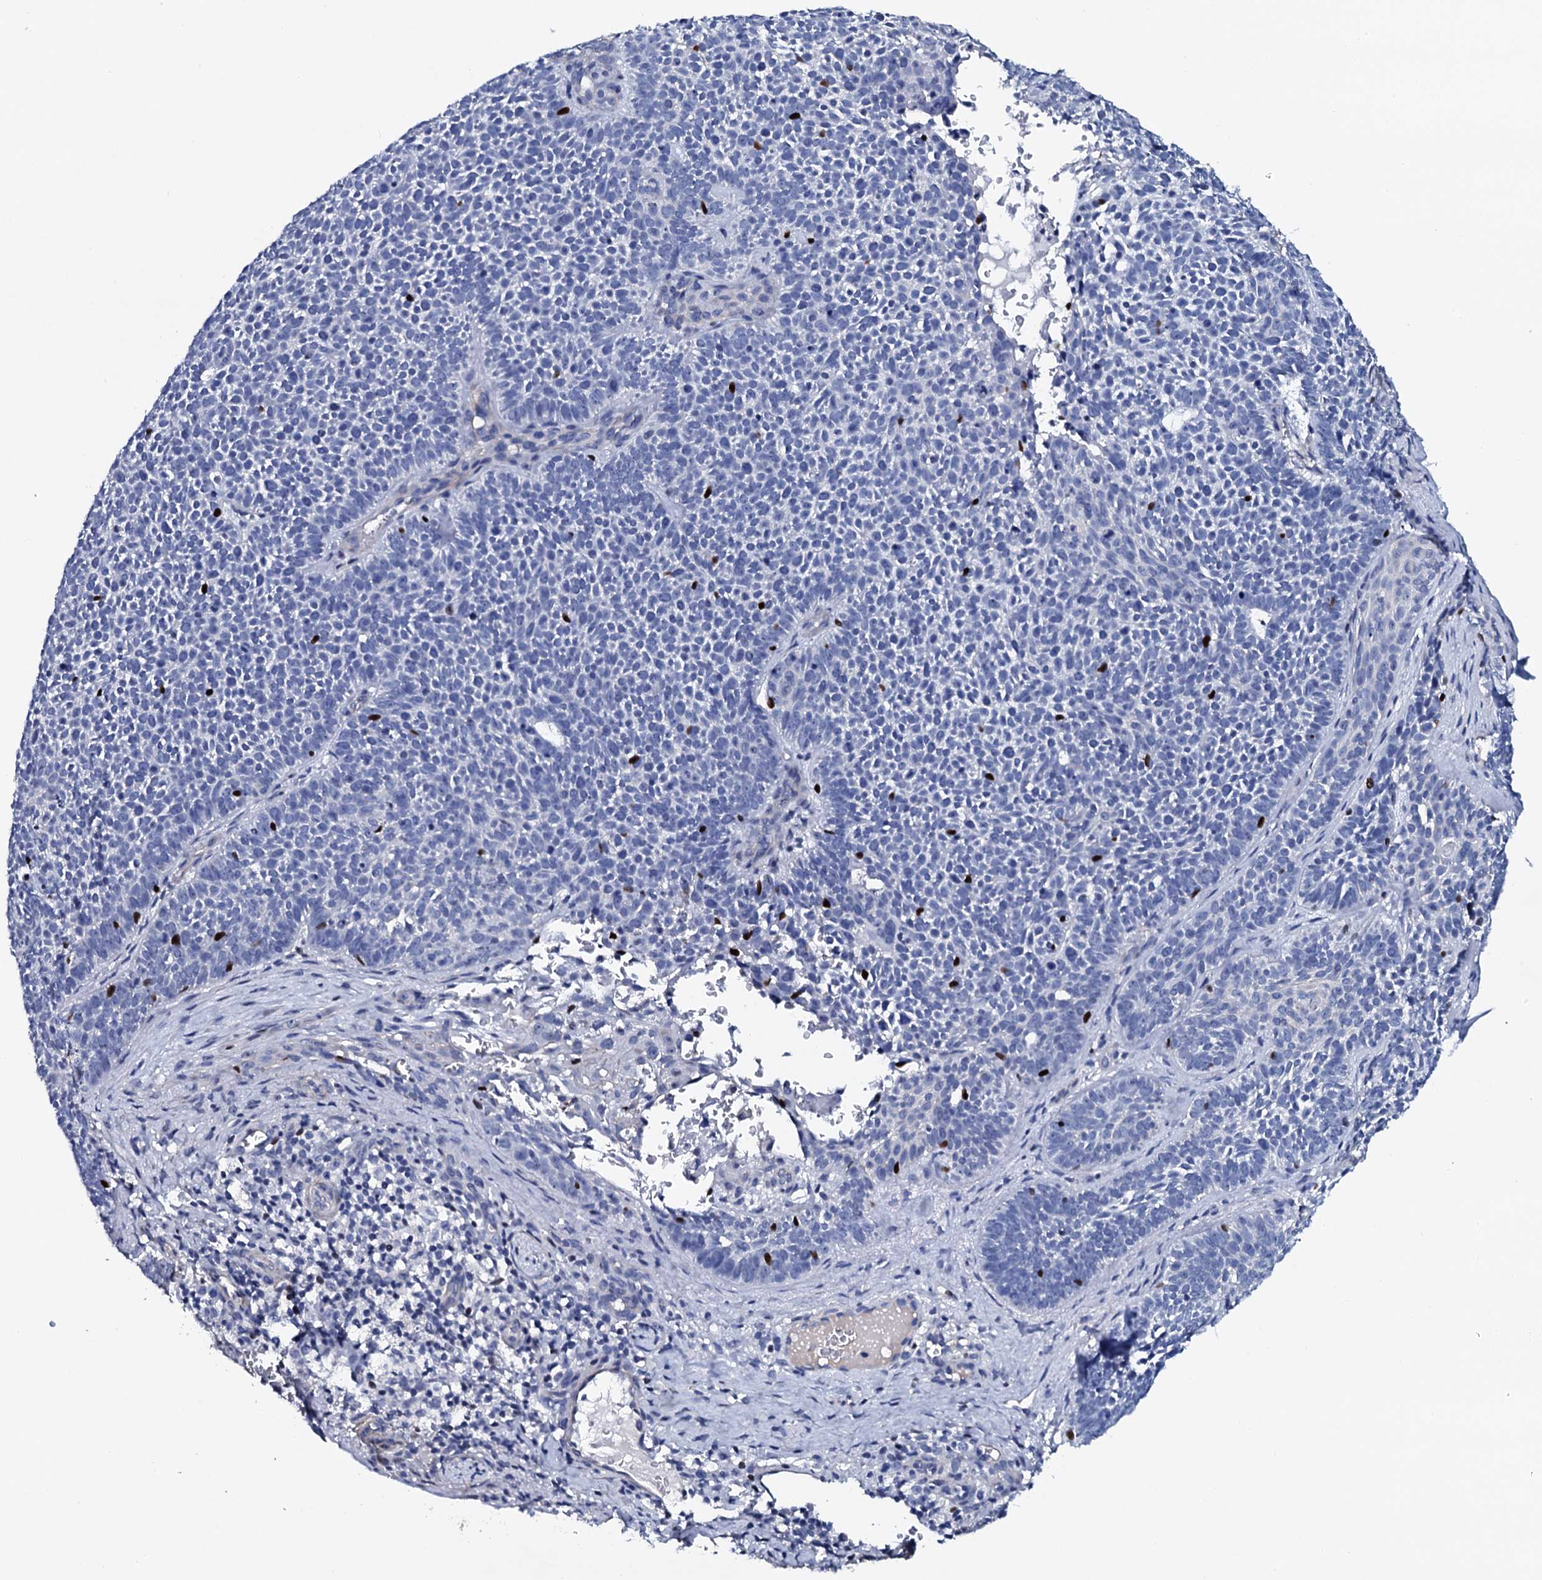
{"staining": {"intensity": "negative", "quantity": "none", "location": "none"}, "tissue": "skin cancer", "cell_type": "Tumor cells", "image_type": "cancer", "snomed": [{"axis": "morphology", "description": "Basal cell carcinoma"}, {"axis": "topography", "description": "Skin"}], "caption": "This photomicrograph is of skin basal cell carcinoma stained with IHC to label a protein in brown with the nuclei are counter-stained blue. There is no positivity in tumor cells.", "gene": "NPM2", "patient": {"sex": "male", "age": 85}}